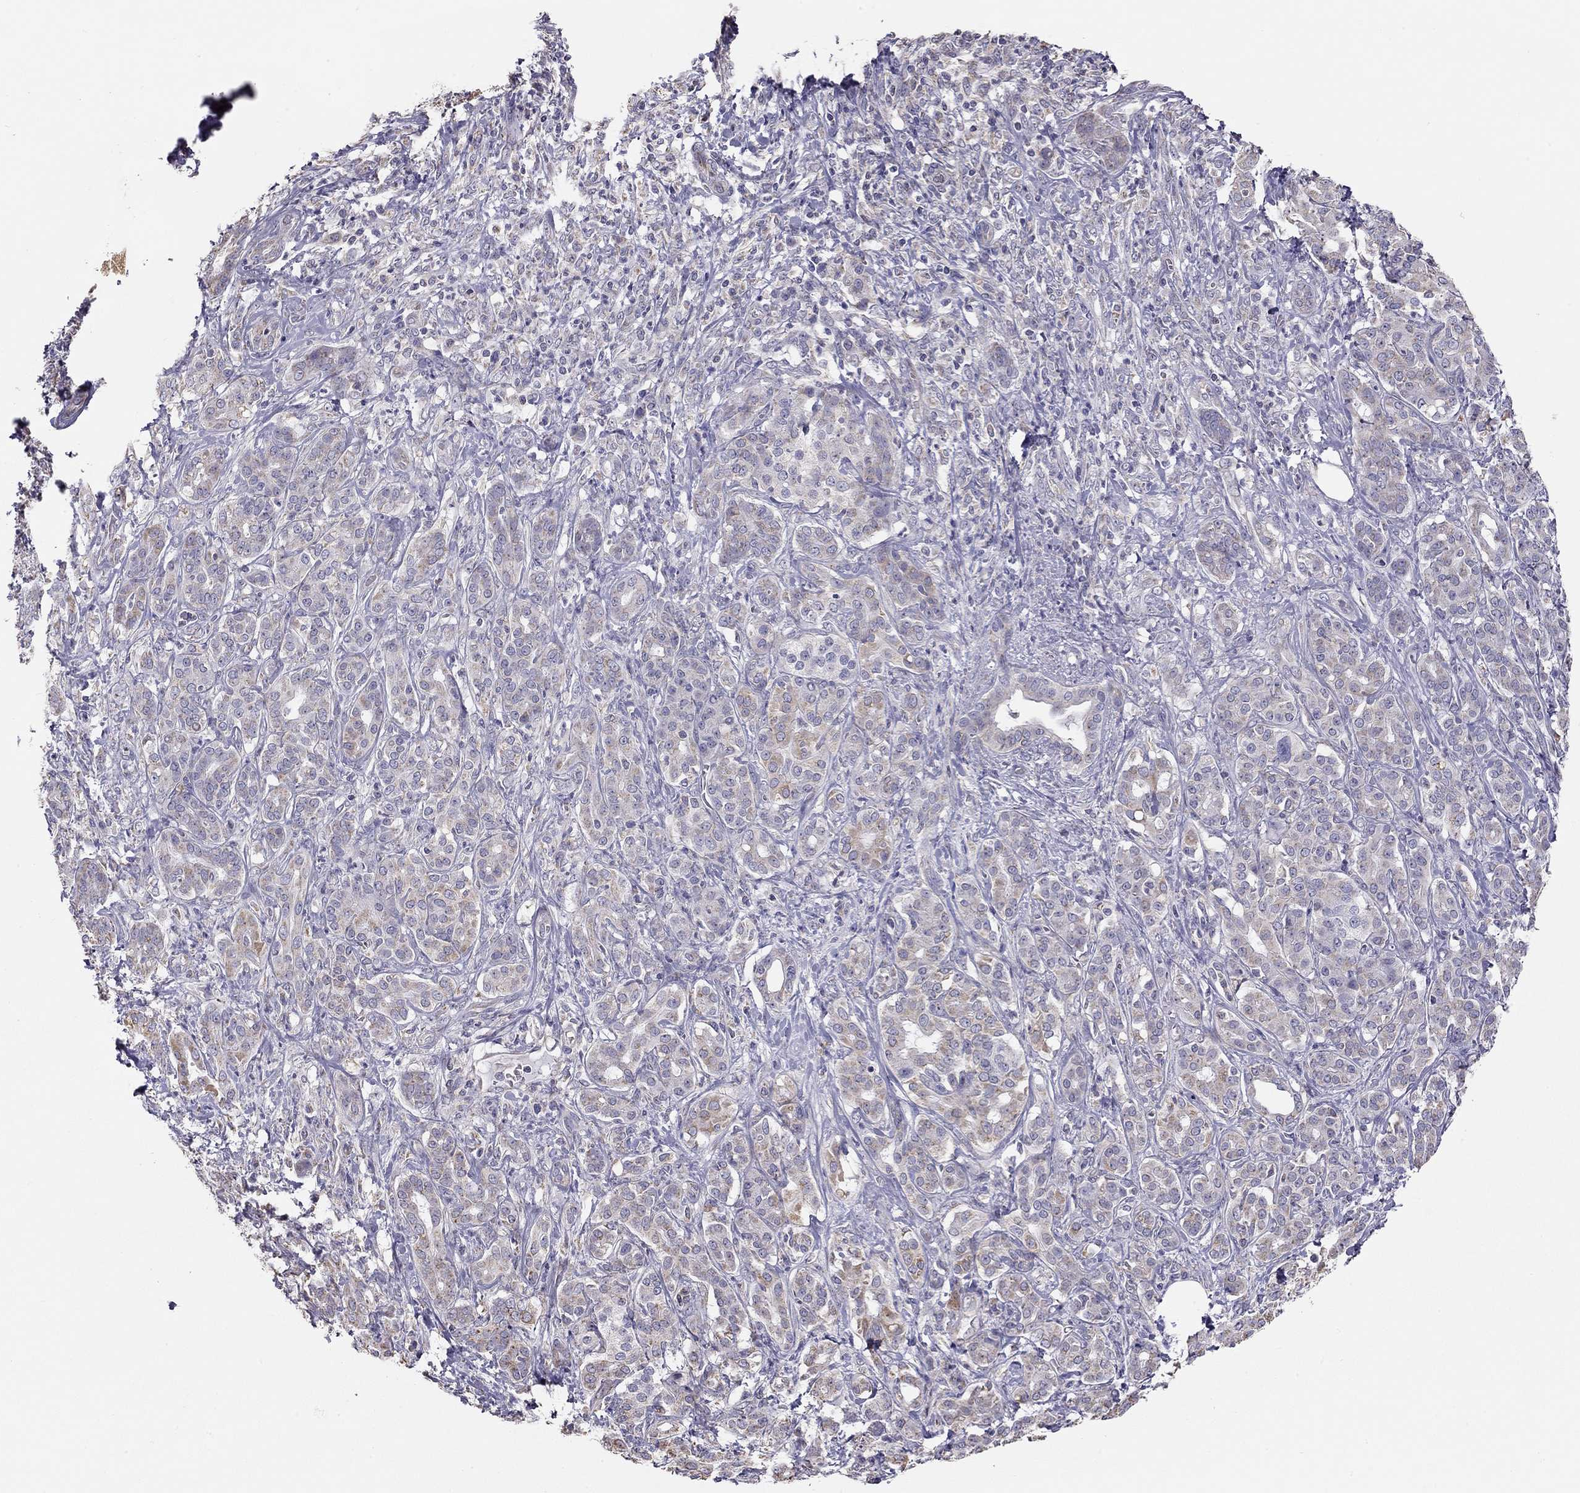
{"staining": {"intensity": "weak", "quantity": "25%-75%", "location": "cytoplasmic/membranous"}, "tissue": "pancreatic cancer", "cell_type": "Tumor cells", "image_type": "cancer", "snomed": [{"axis": "morphology", "description": "Normal tissue, NOS"}, {"axis": "morphology", "description": "Inflammation, NOS"}, {"axis": "morphology", "description": "Adenocarcinoma, NOS"}, {"axis": "topography", "description": "Pancreas"}], "caption": "The histopathology image shows a brown stain indicating the presence of a protein in the cytoplasmic/membranous of tumor cells in adenocarcinoma (pancreatic). Using DAB (3,3'-diaminobenzidine) (brown) and hematoxylin (blue) stains, captured at high magnification using brightfield microscopy.", "gene": "LRIT3", "patient": {"sex": "male", "age": 57}}